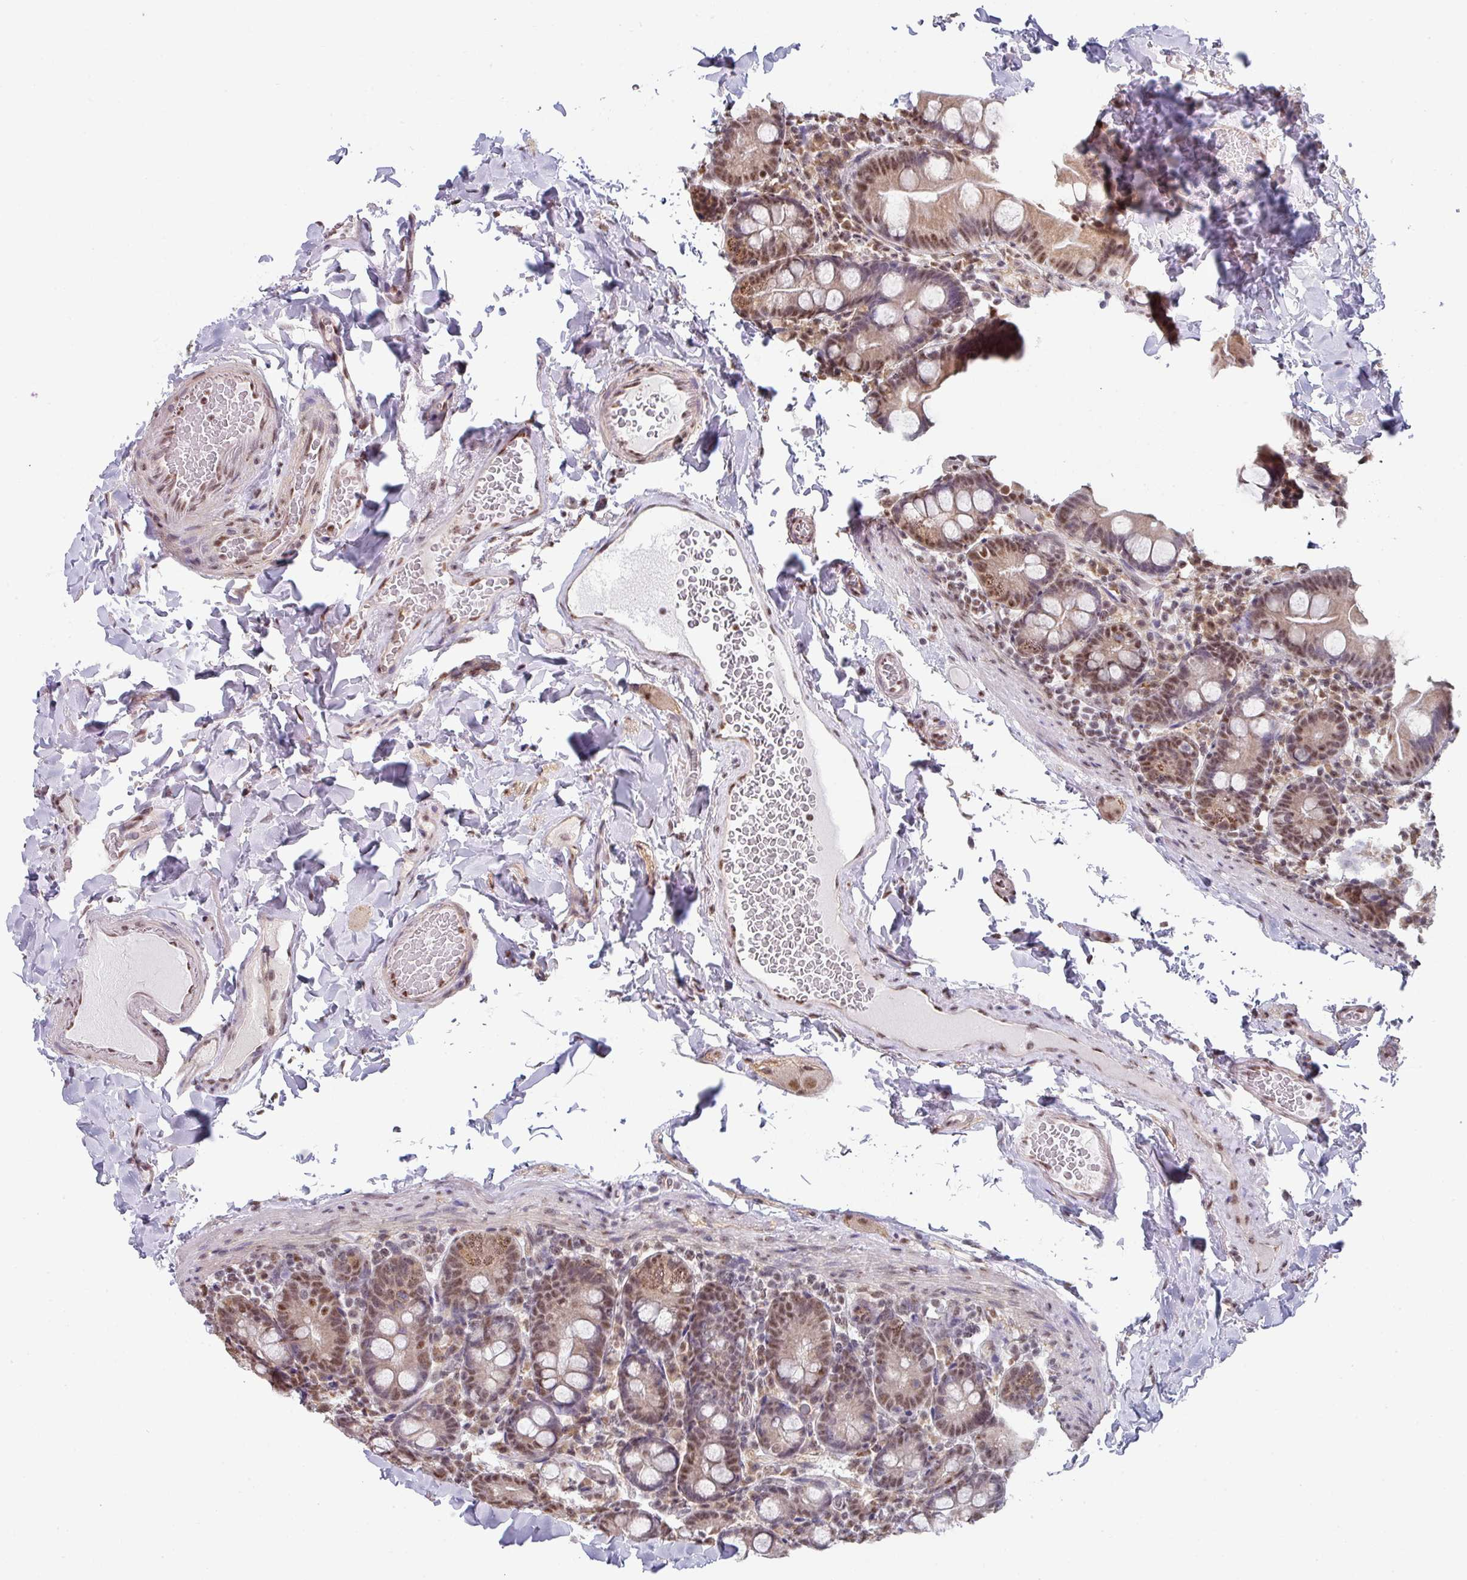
{"staining": {"intensity": "moderate", "quantity": ">75%", "location": "cytoplasmic/membranous,nuclear"}, "tissue": "small intestine", "cell_type": "Glandular cells", "image_type": "normal", "snomed": [{"axis": "morphology", "description": "Normal tissue, NOS"}, {"axis": "topography", "description": "Small intestine"}], "caption": "The immunohistochemical stain highlights moderate cytoplasmic/membranous,nuclear positivity in glandular cells of unremarkable small intestine.", "gene": "TMED5", "patient": {"sex": "female", "age": 68}}